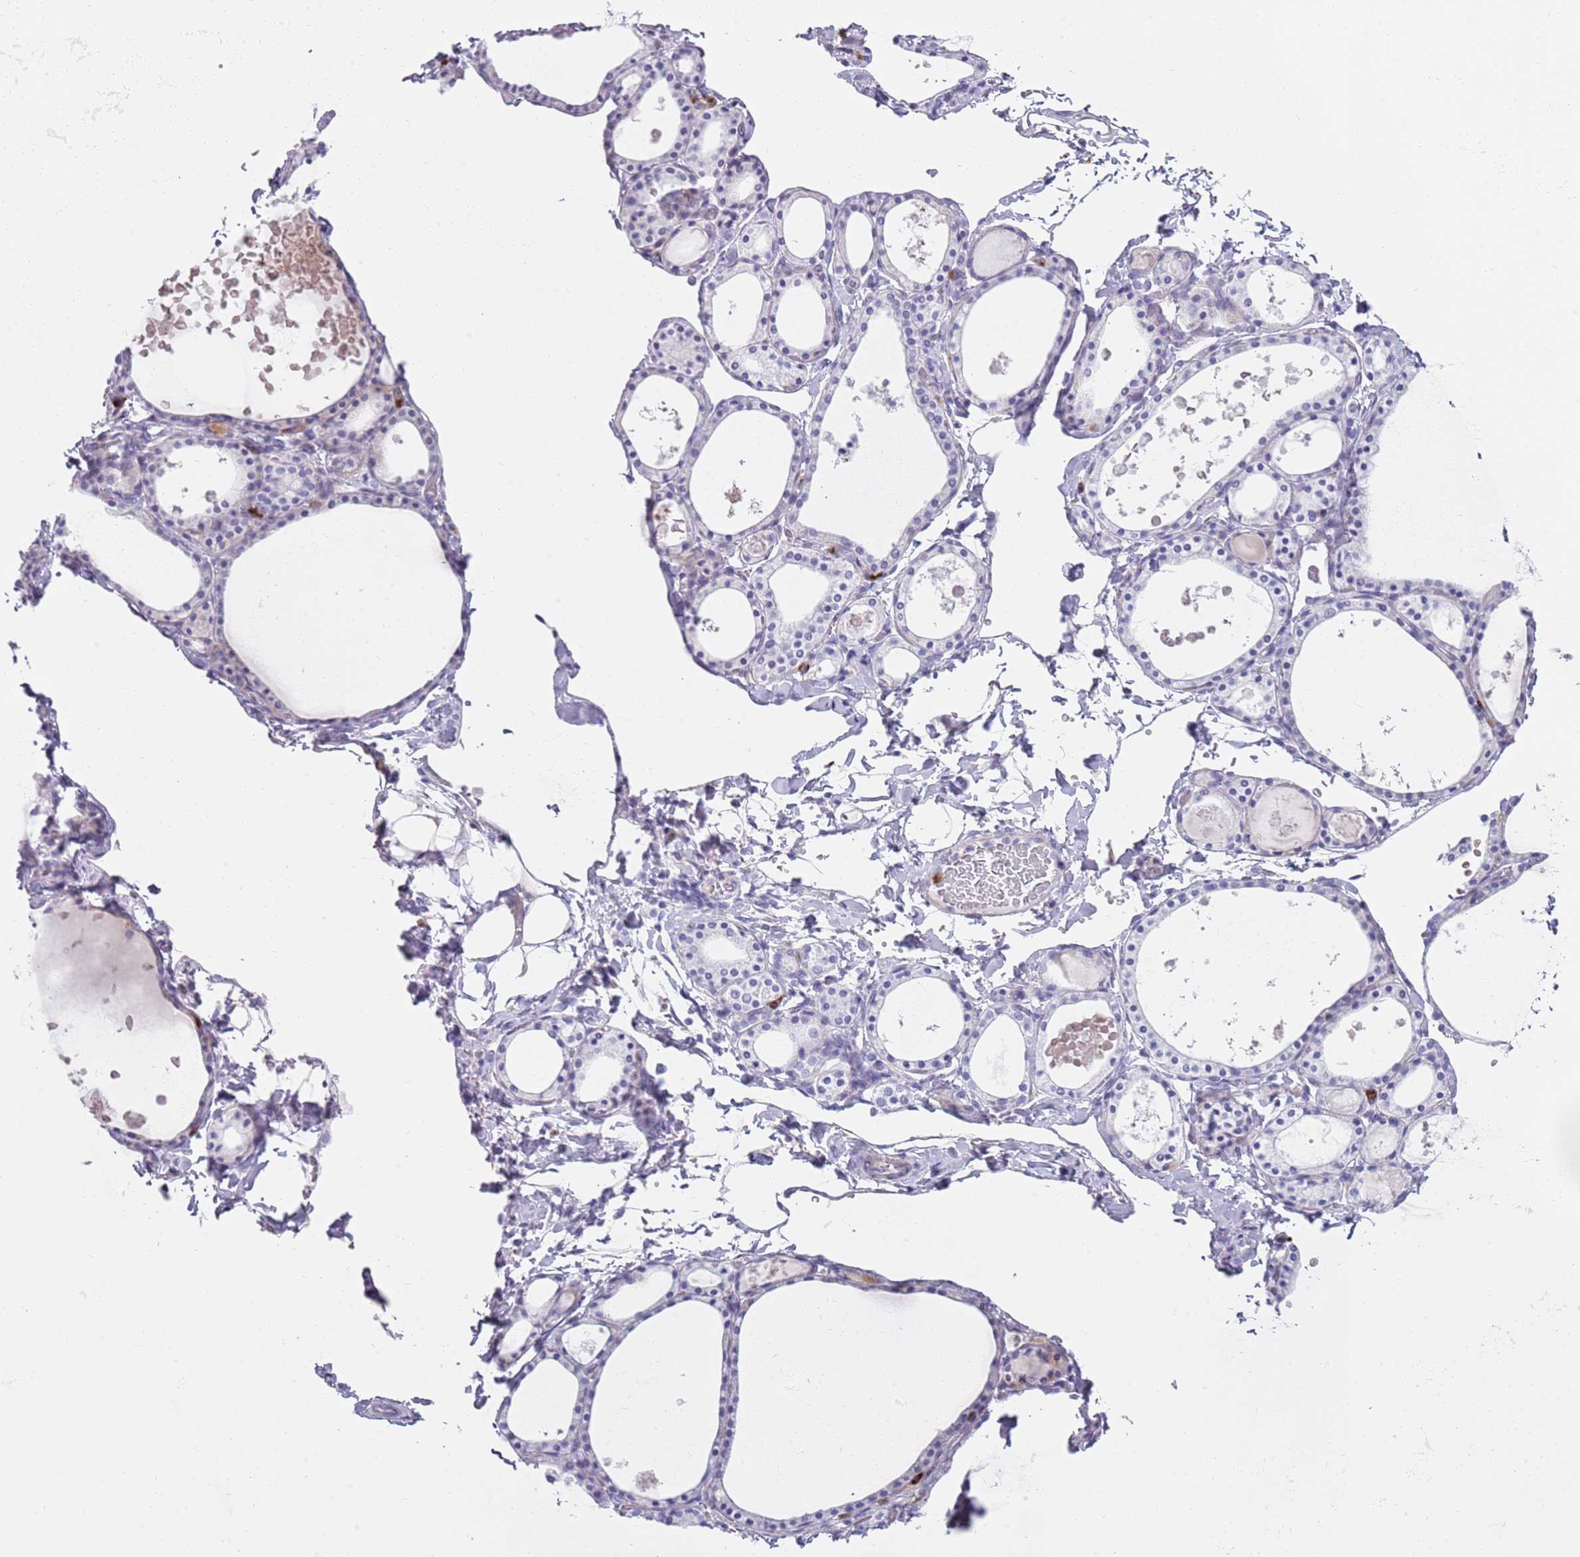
{"staining": {"intensity": "negative", "quantity": "none", "location": "none"}, "tissue": "thyroid gland", "cell_type": "Glandular cells", "image_type": "normal", "snomed": [{"axis": "morphology", "description": "Normal tissue, NOS"}, {"axis": "topography", "description": "Thyroid gland"}], "caption": "This is an IHC photomicrograph of unremarkable thyroid gland. There is no expression in glandular cells.", "gene": "CD177", "patient": {"sex": "male", "age": 56}}